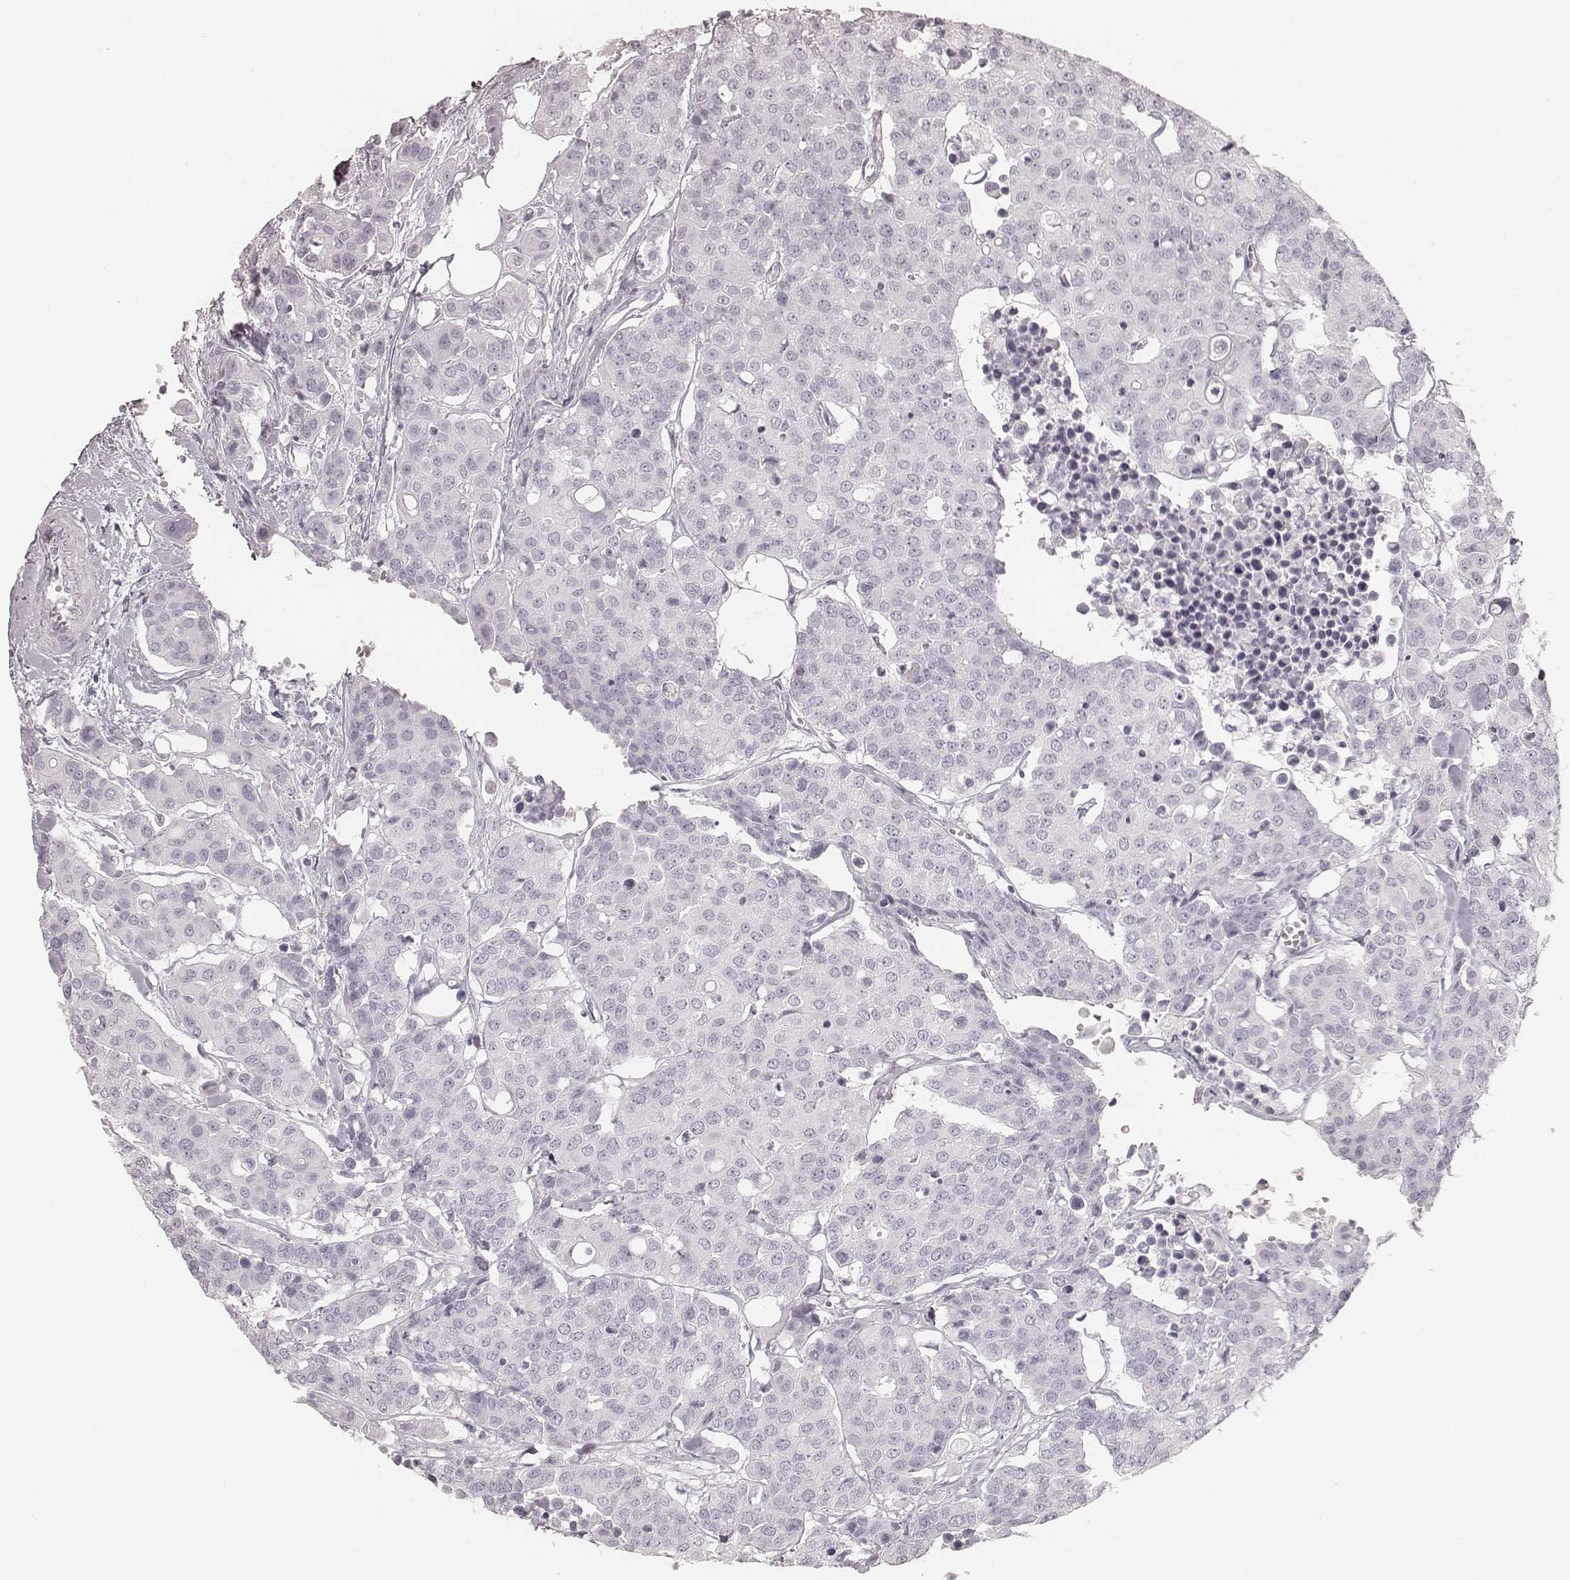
{"staining": {"intensity": "negative", "quantity": "none", "location": "none"}, "tissue": "carcinoid", "cell_type": "Tumor cells", "image_type": "cancer", "snomed": [{"axis": "morphology", "description": "Carcinoid, malignant, NOS"}, {"axis": "topography", "description": "Colon"}], "caption": "Immunohistochemistry (IHC) of carcinoid (malignant) shows no positivity in tumor cells.", "gene": "KRT34", "patient": {"sex": "male", "age": 81}}